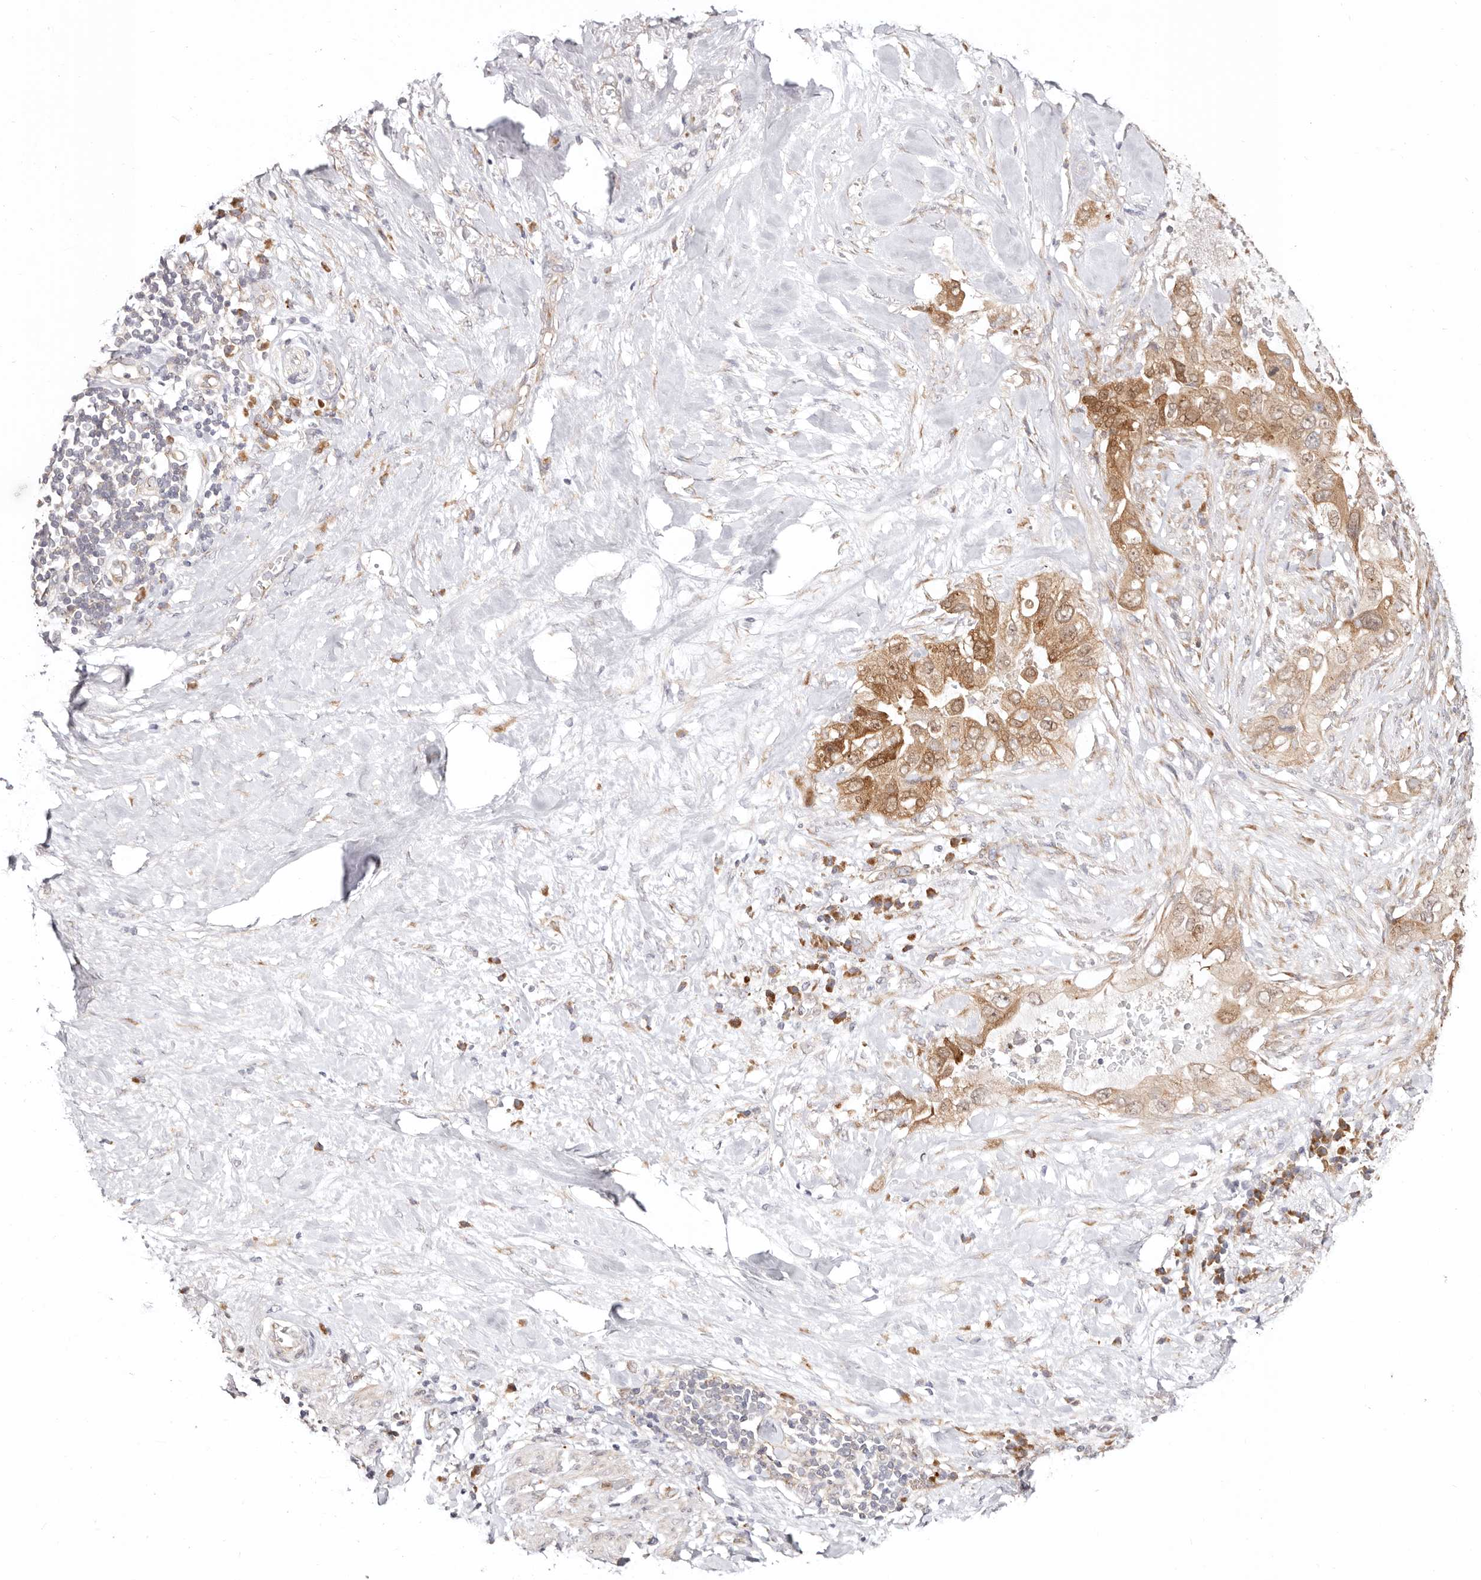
{"staining": {"intensity": "moderate", "quantity": ">75%", "location": "cytoplasmic/membranous,nuclear"}, "tissue": "pancreatic cancer", "cell_type": "Tumor cells", "image_type": "cancer", "snomed": [{"axis": "morphology", "description": "Inflammation, NOS"}, {"axis": "morphology", "description": "Adenocarcinoma, NOS"}, {"axis": "topography", "description": "Pancreas"}], "caption": "Approximately >75% of tumor cells in pancreatic cancer (adenocarcinoma) display moderate cytoplasmic/membranous and nuclear protein positivity as visualized by brown immunohistochemical staining.", "gene": "BCL2L15", "patient": {"sex": "female", "age": 56}}